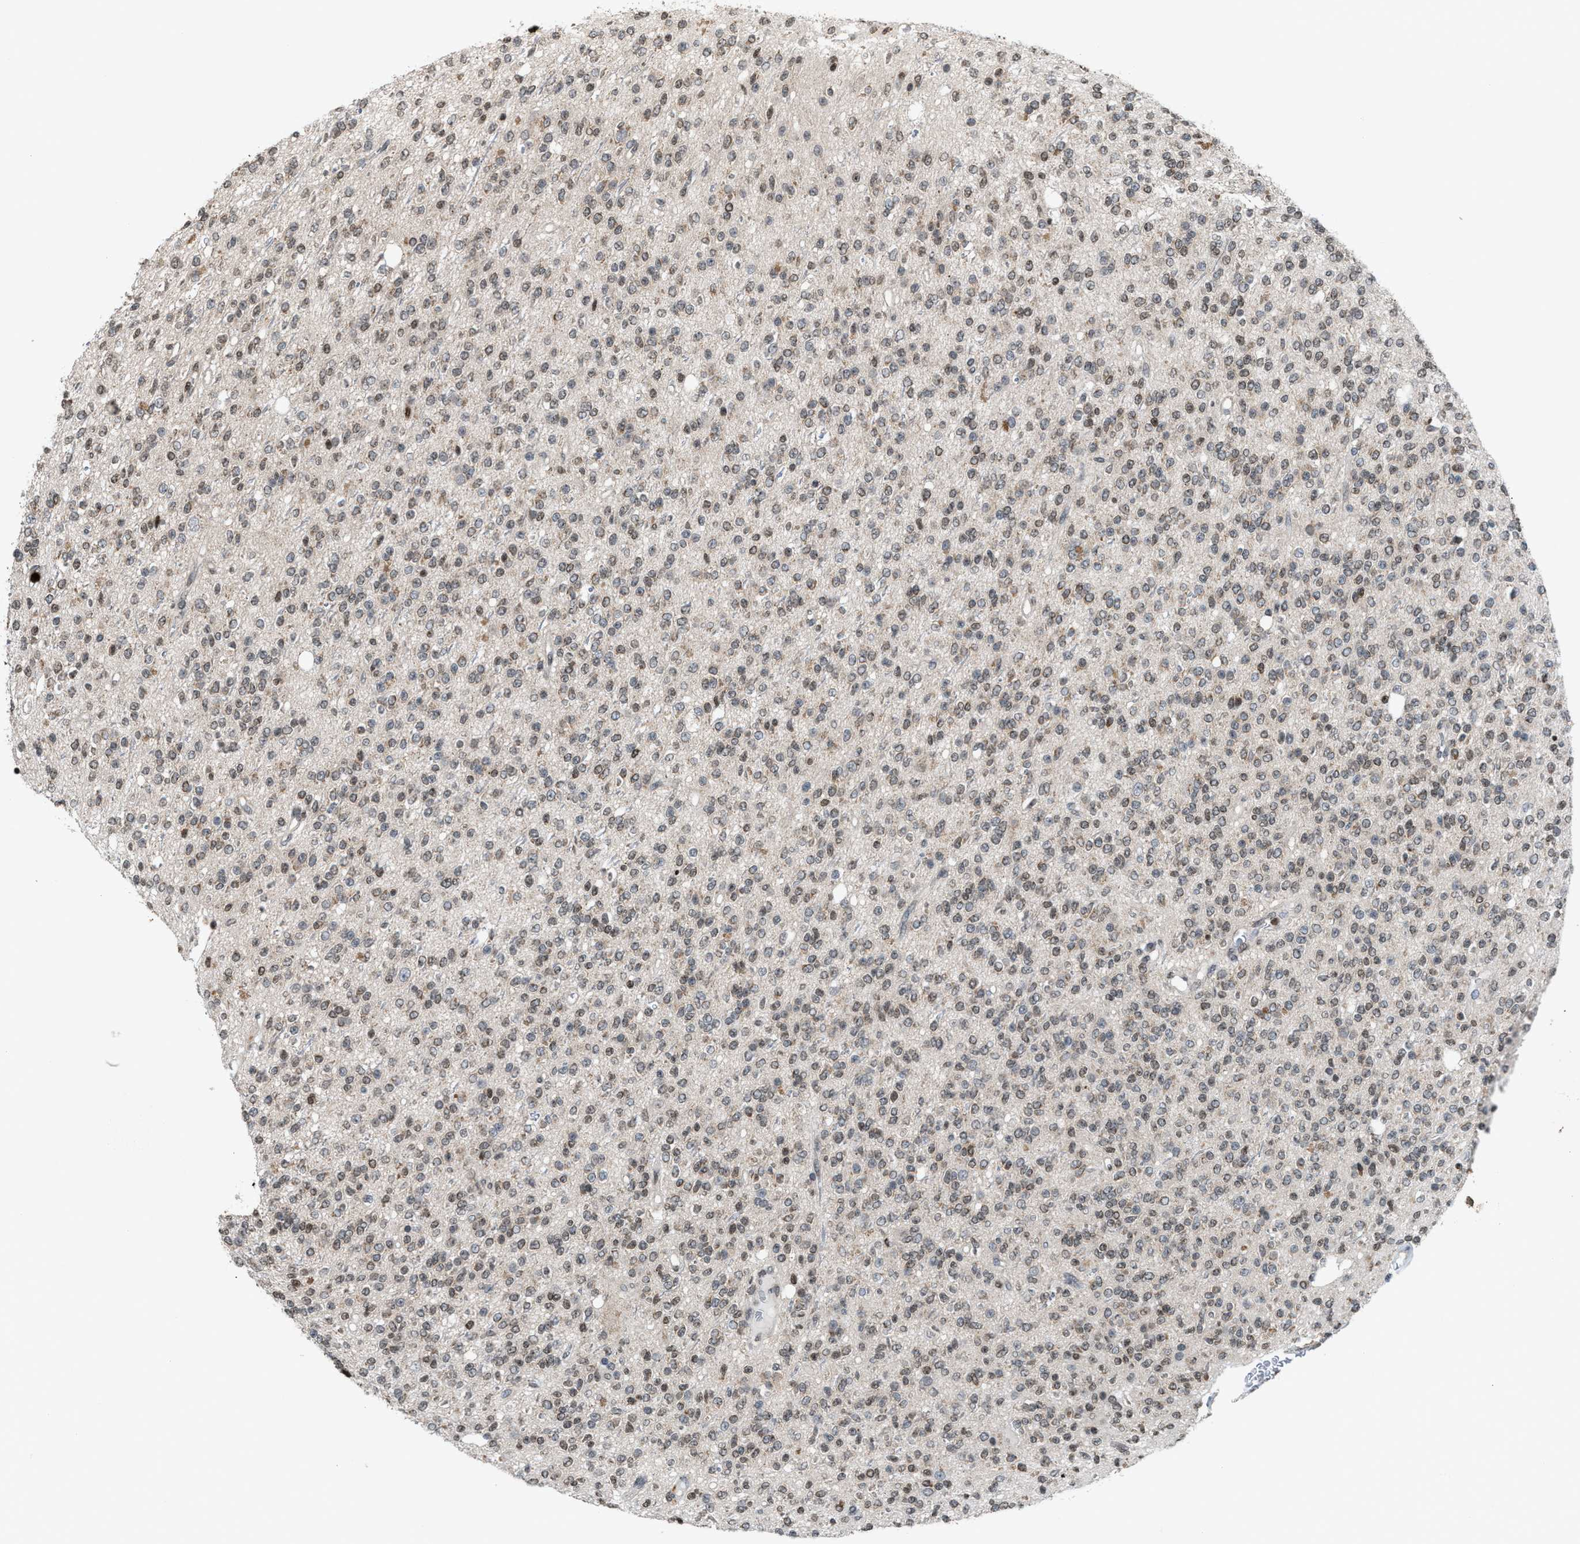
{"staining": {"intensity": "weak", "quantity": "25%-75%", "location": "nuclear"}, "tissue": "glioma", "cell_type": "Tumor cells", "image_type": "cancer", "snomed": [{"axis": "morphology", "description": "Glioma, malignant, High grade"}, {"axis": "topography", "description": "Brain"}], "caption": "Approximately 25%-75% of tumor cells in high-grade glioma (malignant) display weak nuclear protein expression as visualized by brown immunohistochemical staining.", "gene": "PRUNE2", "patient": {"sex": "male", "age": 34}}